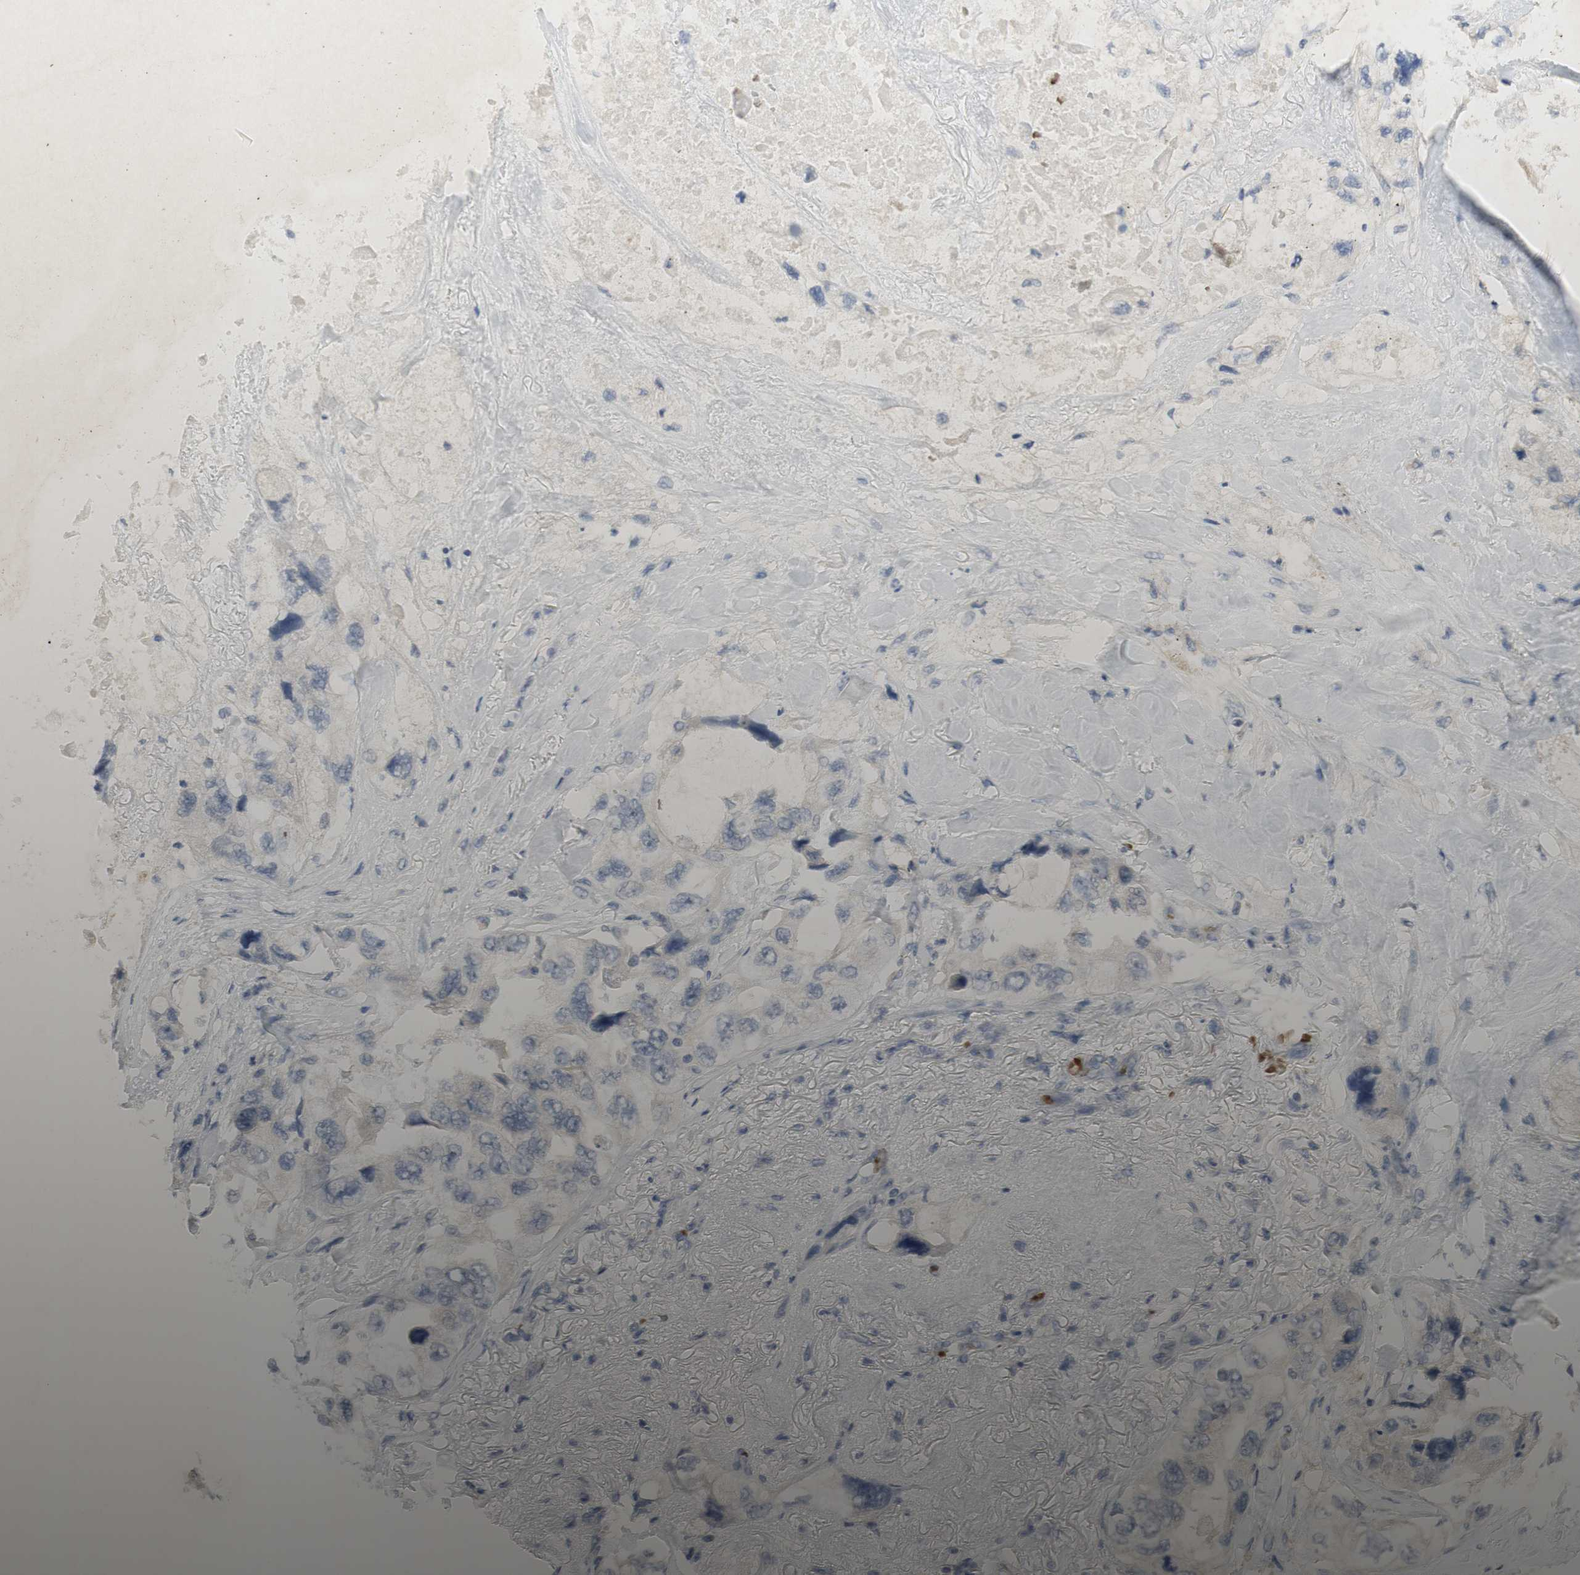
{"staining": {"intensity": "negative", "quantity": "none", "location": "none"}, "tissue": "lung cancer", "cell_type": "Tumor cells", "image_type": "cancer", "snomed": [{"axis": "morphology", "description": "Squamous cell carcinoma, NOS"}, {"axis": "topography", "description": "Lung"}], "caption": "IHC image of human lung cancer (squamous cell carcinoma) stained for a protein (brown), which displays no positivity in tumor cells. Brightfield microscopy of IHC stained with DAB (brown) and hematoxylin (blue), captured at high magnification.", "gene": "EPO", "patient": {"sex": "female", "age": 73}}